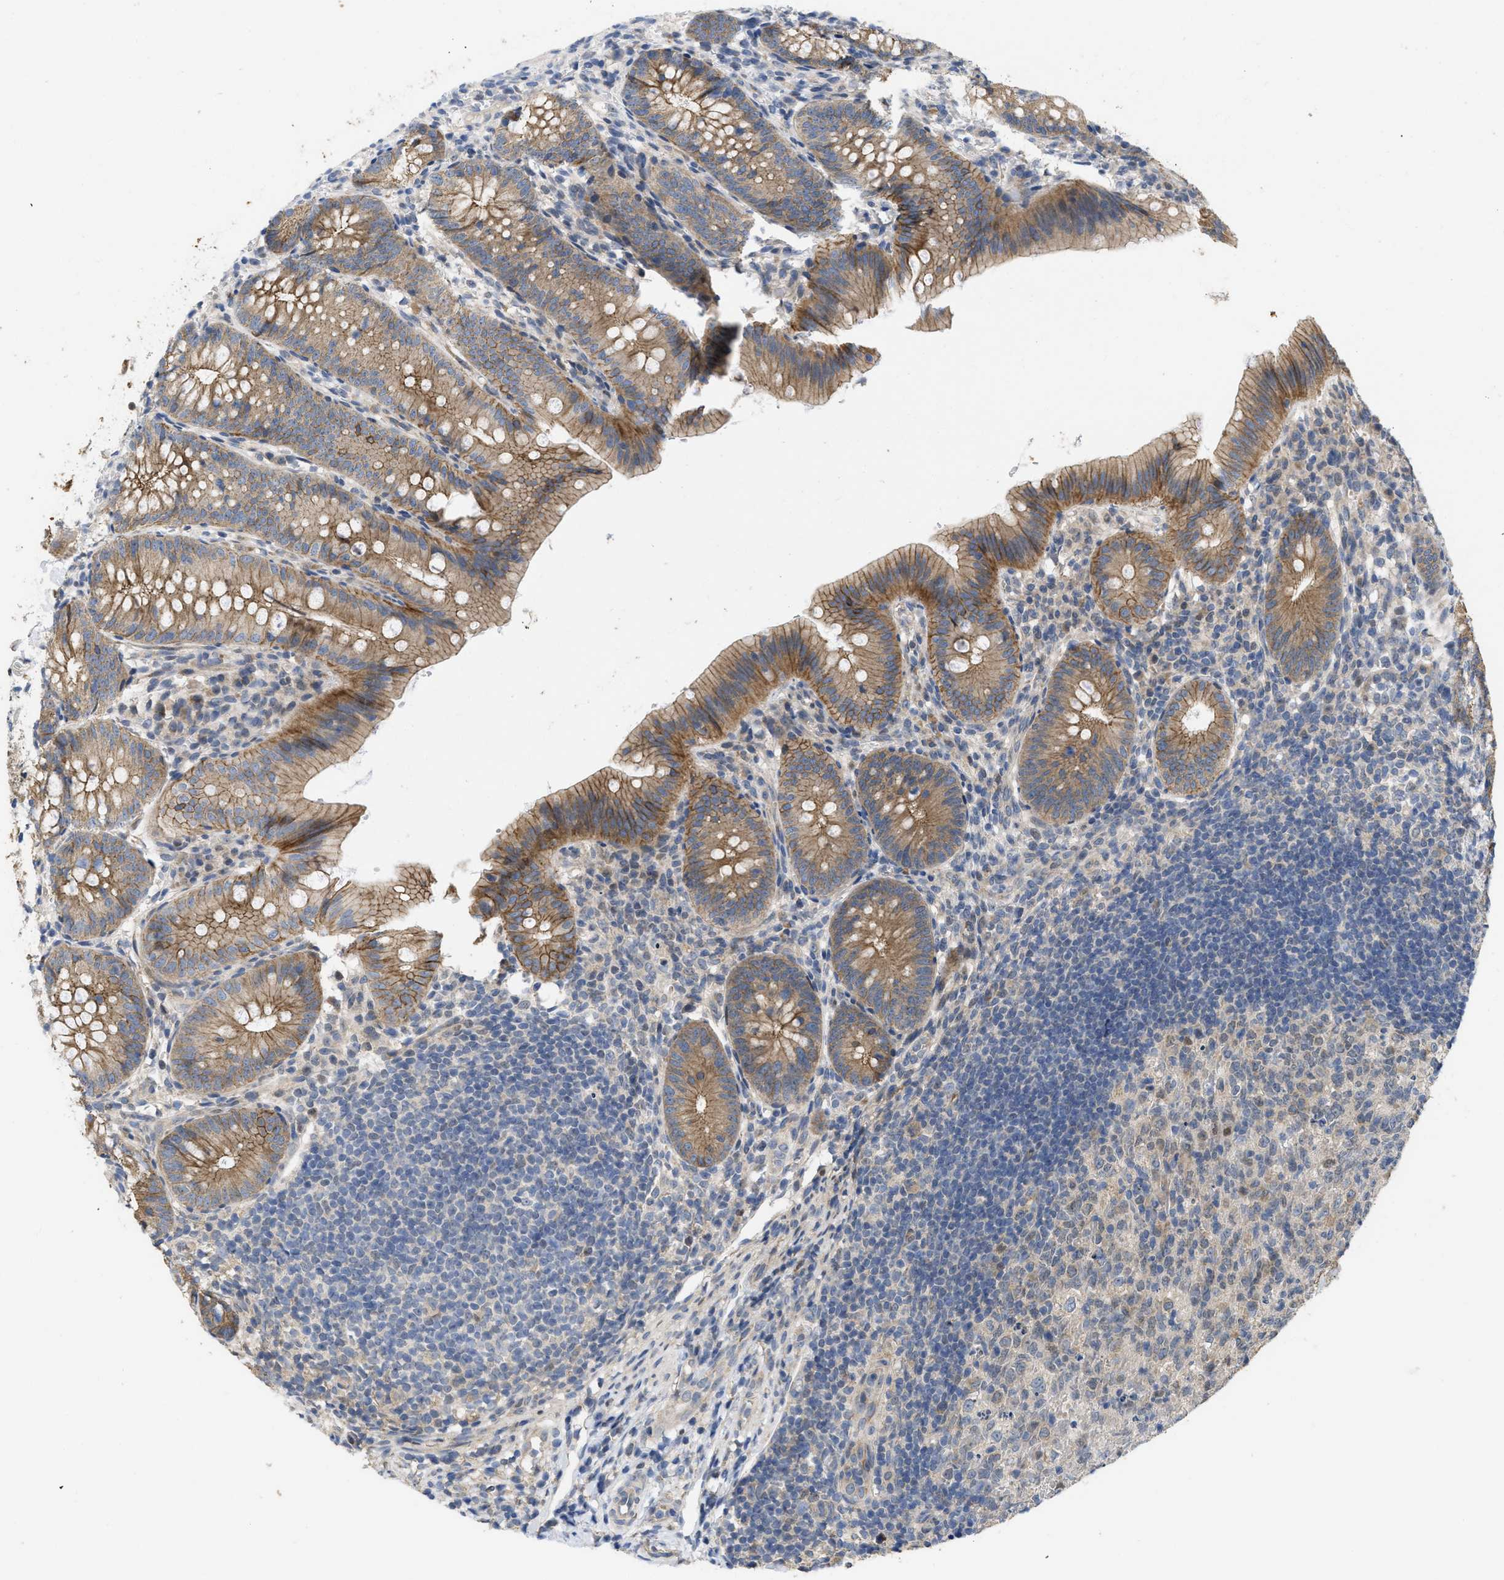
{"staining": {"intensity": "moderate", "quantity": ">75%", "location": "cytoplasmic/membranous"}, "tissue": "appendix", "cell_type": "Glandular cells", "image_type": "normal", "snomed": [{"axis": "morphology", "description": "Normal tissue, NOS"}, {"axis": "topography", "description": "Appendix"}], "caption": "DAB immunohistochemical staining of normal human appendix displays moderate cytoplasmic/membranous protein staining in approximately >75% of glandular cells. (IHC, brightfield microscopy, high magnification).", "gene": "CDPF1", "patient": {"sex": "male", "age": 1}}